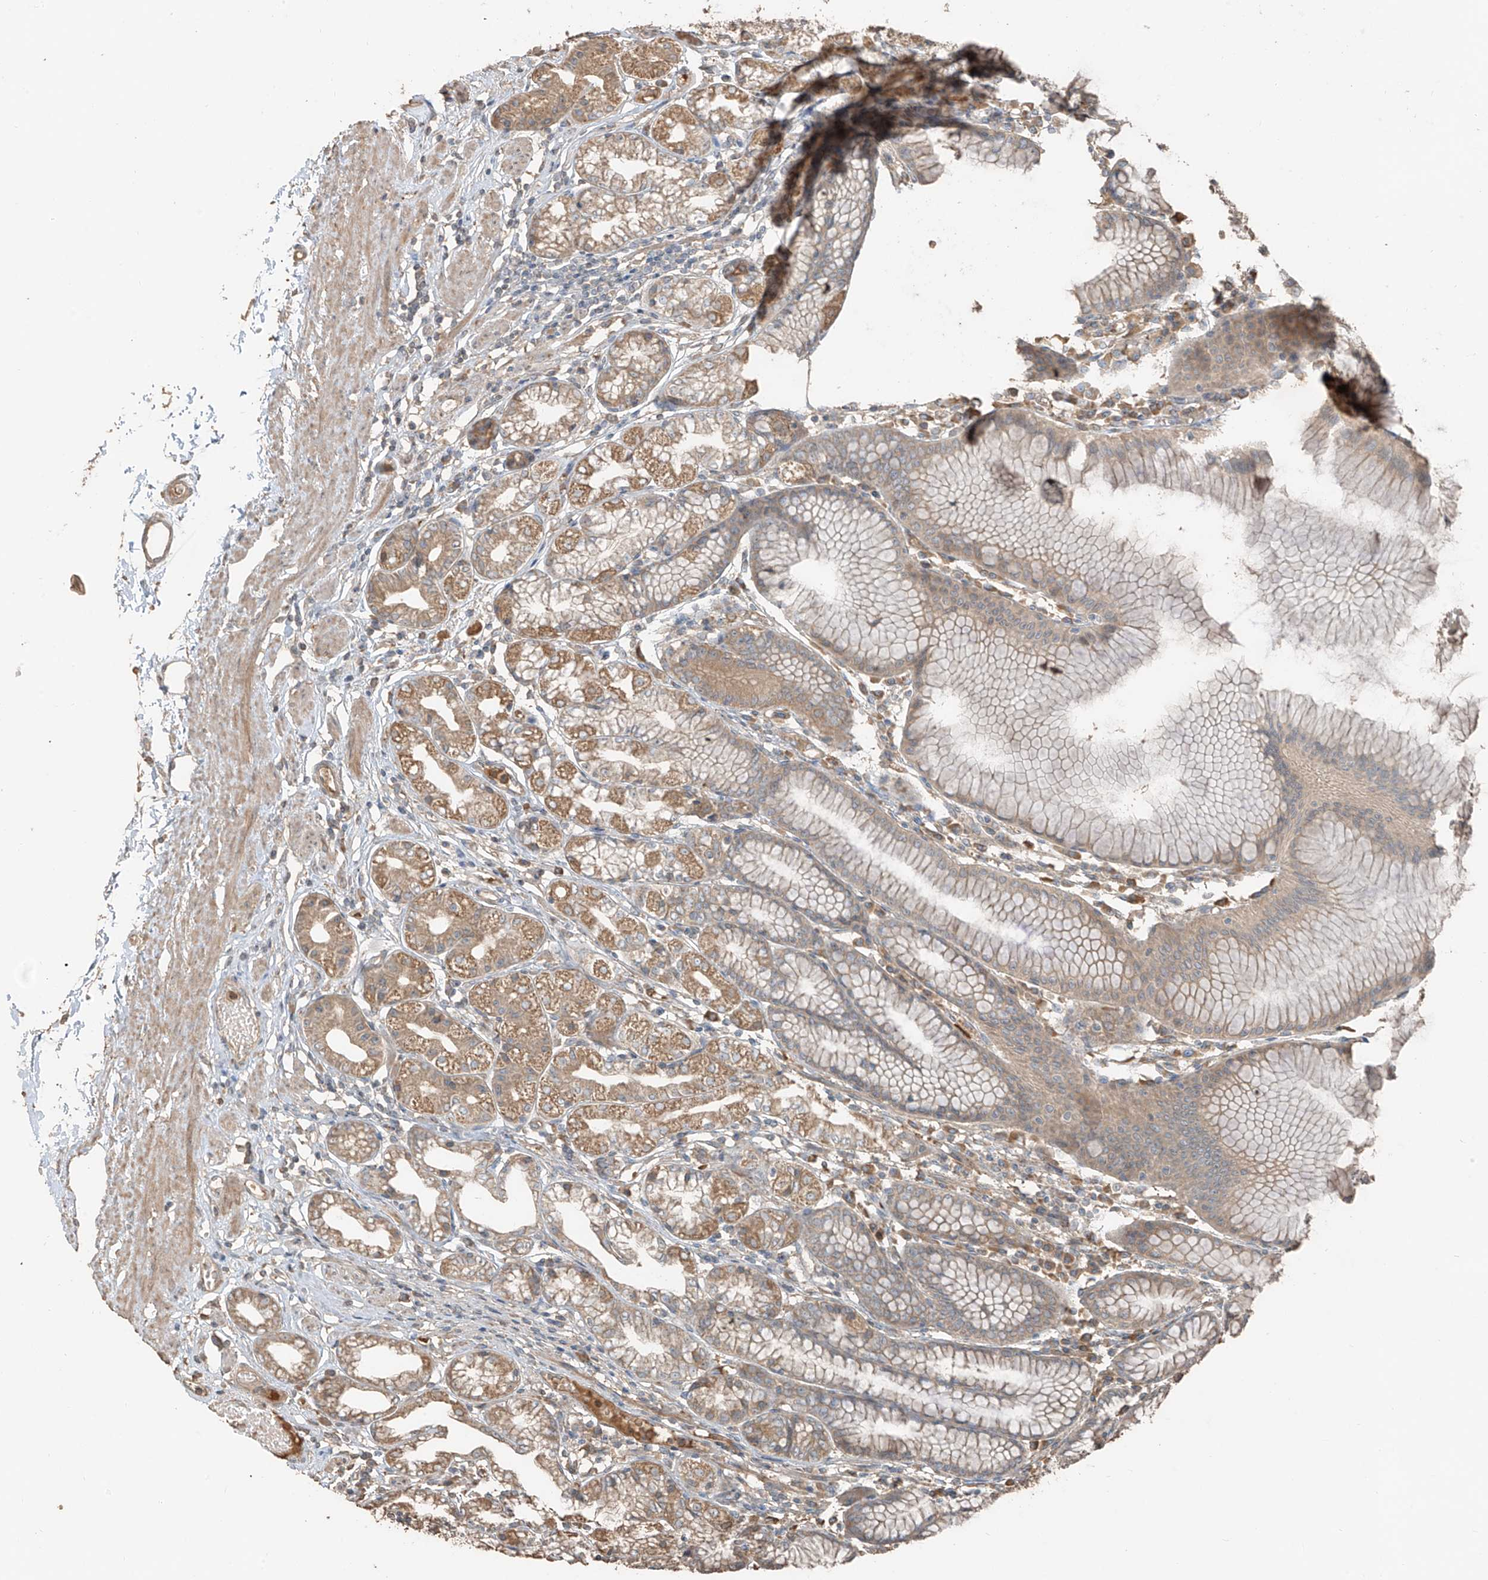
{"staining": {"intensity": "moderate", "quantity": ">75%", "location": "cytoplasmic/membranous"}, "tissue": "stomach", "cell_type": "Glandular cells", "image_type": "normal", "snomed": [{"axis": "morphology", "description": "Normal tissue, NOS"}, {"axis": "topography", "description": "Stomach"}], "caption": "Immunohistochemistry (IHC) (DAB (3,3'-diaminobenzidine)) staining of benign human stomach displays moderate cytoplasmic/membranous protein staining in approximately >75% of glandular cells. The staining is performed using DAB (3,3'-diaminobenzidine) brown chromogen to label protein expression. The nuclei are counter-stained blue using hematoxylin.", "gene": "RFTN2", "patient": {"sex": "female", "age": 57}}